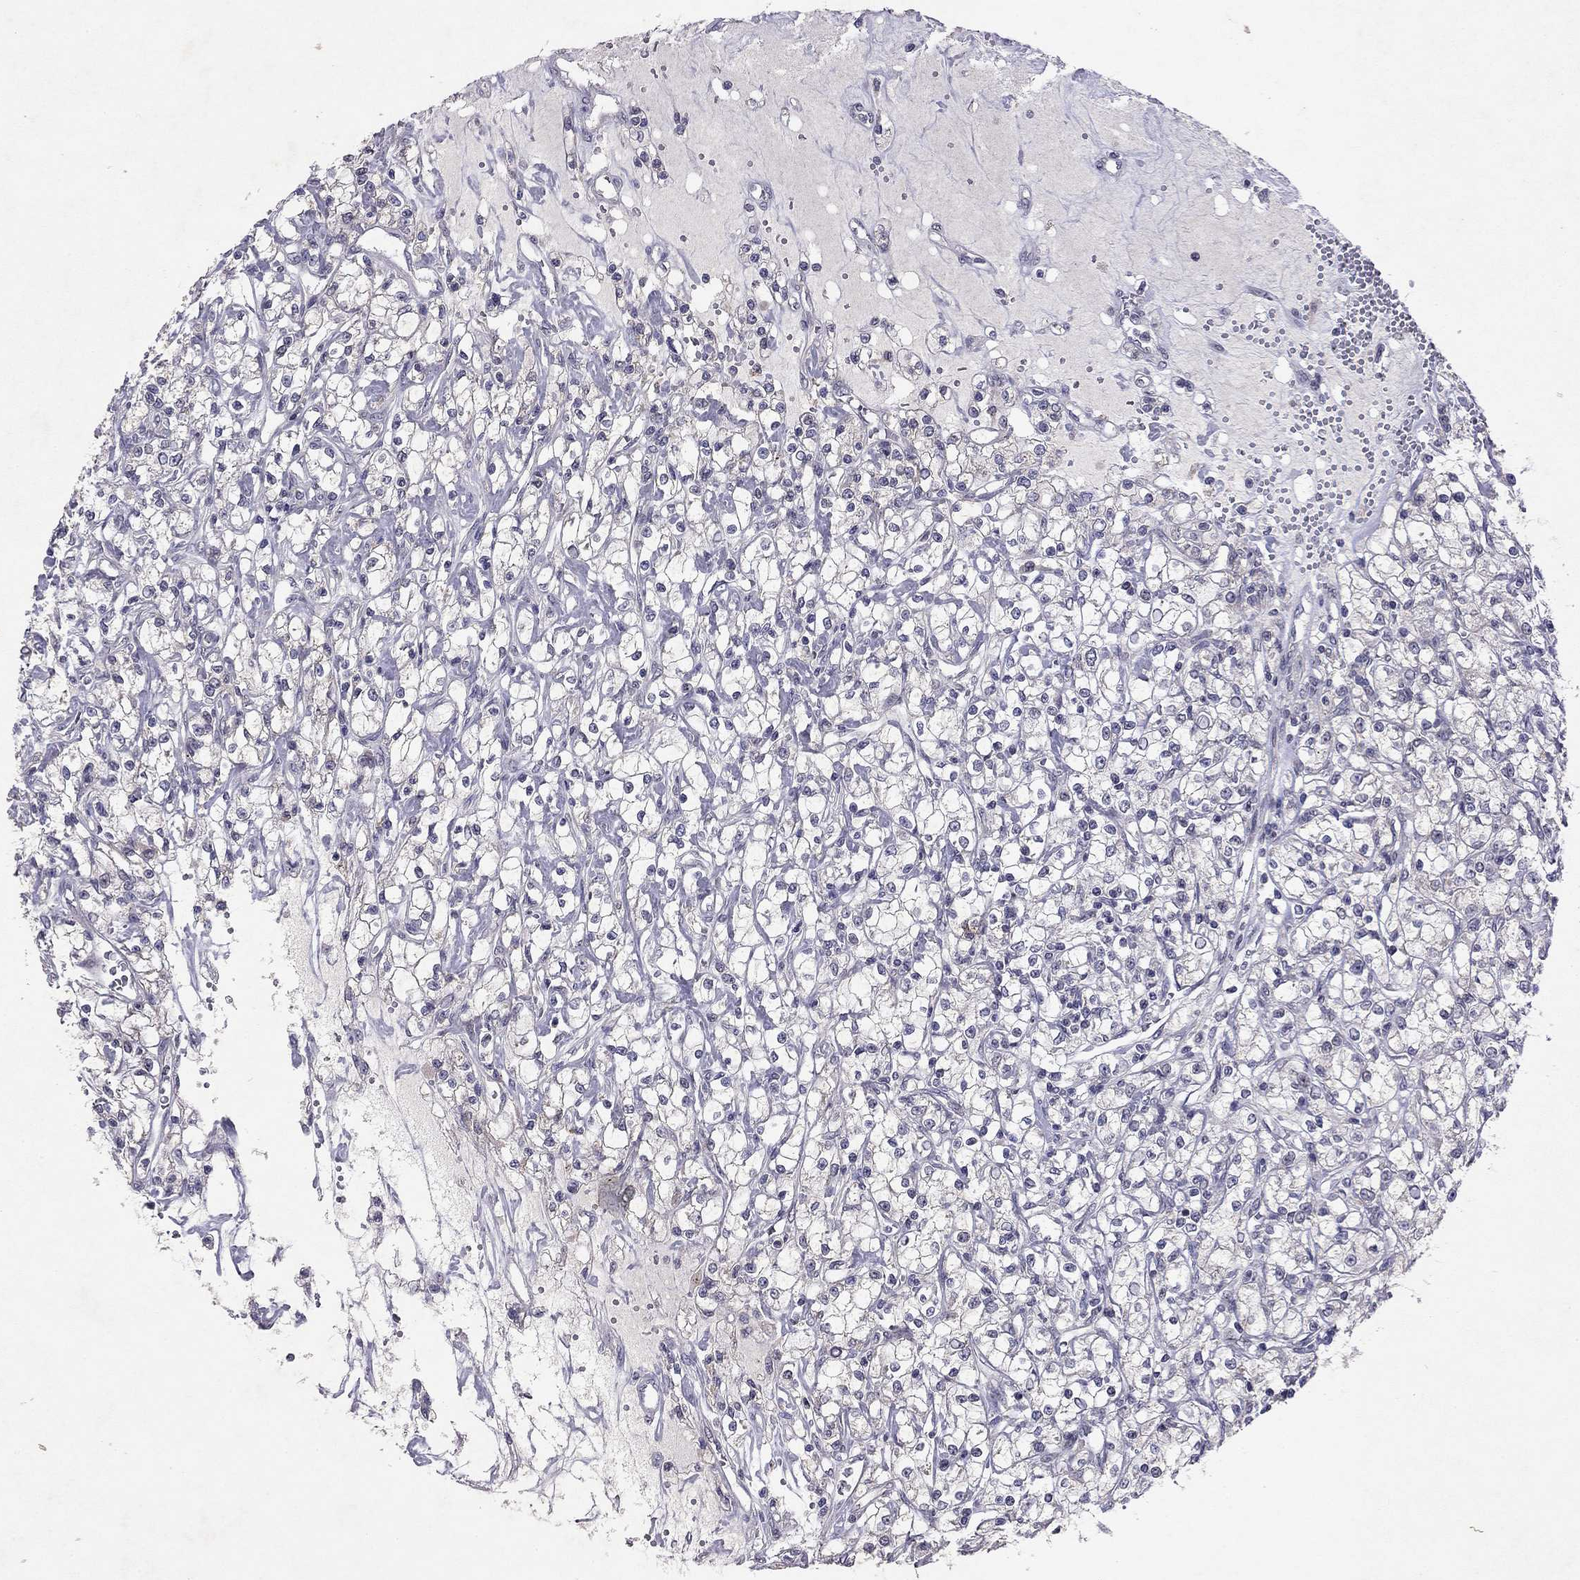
{"staining": {"intensity": "negative", "quantity": "none", "location": "none"}, "tissue": "renal cancer", "cell_type": "Tumor cells", "image_type": "cancer", "snomed": [{"axis": "morphology", "description": "Adenocarcinoma, NOS"}, {"axis": "topography", "description": "Kidney"}], "caption": "IHC of human renal cancer reveals no expression in tumor cells.", "gene": "ESR2", "patient": {"sex": "female", "age": 59}}